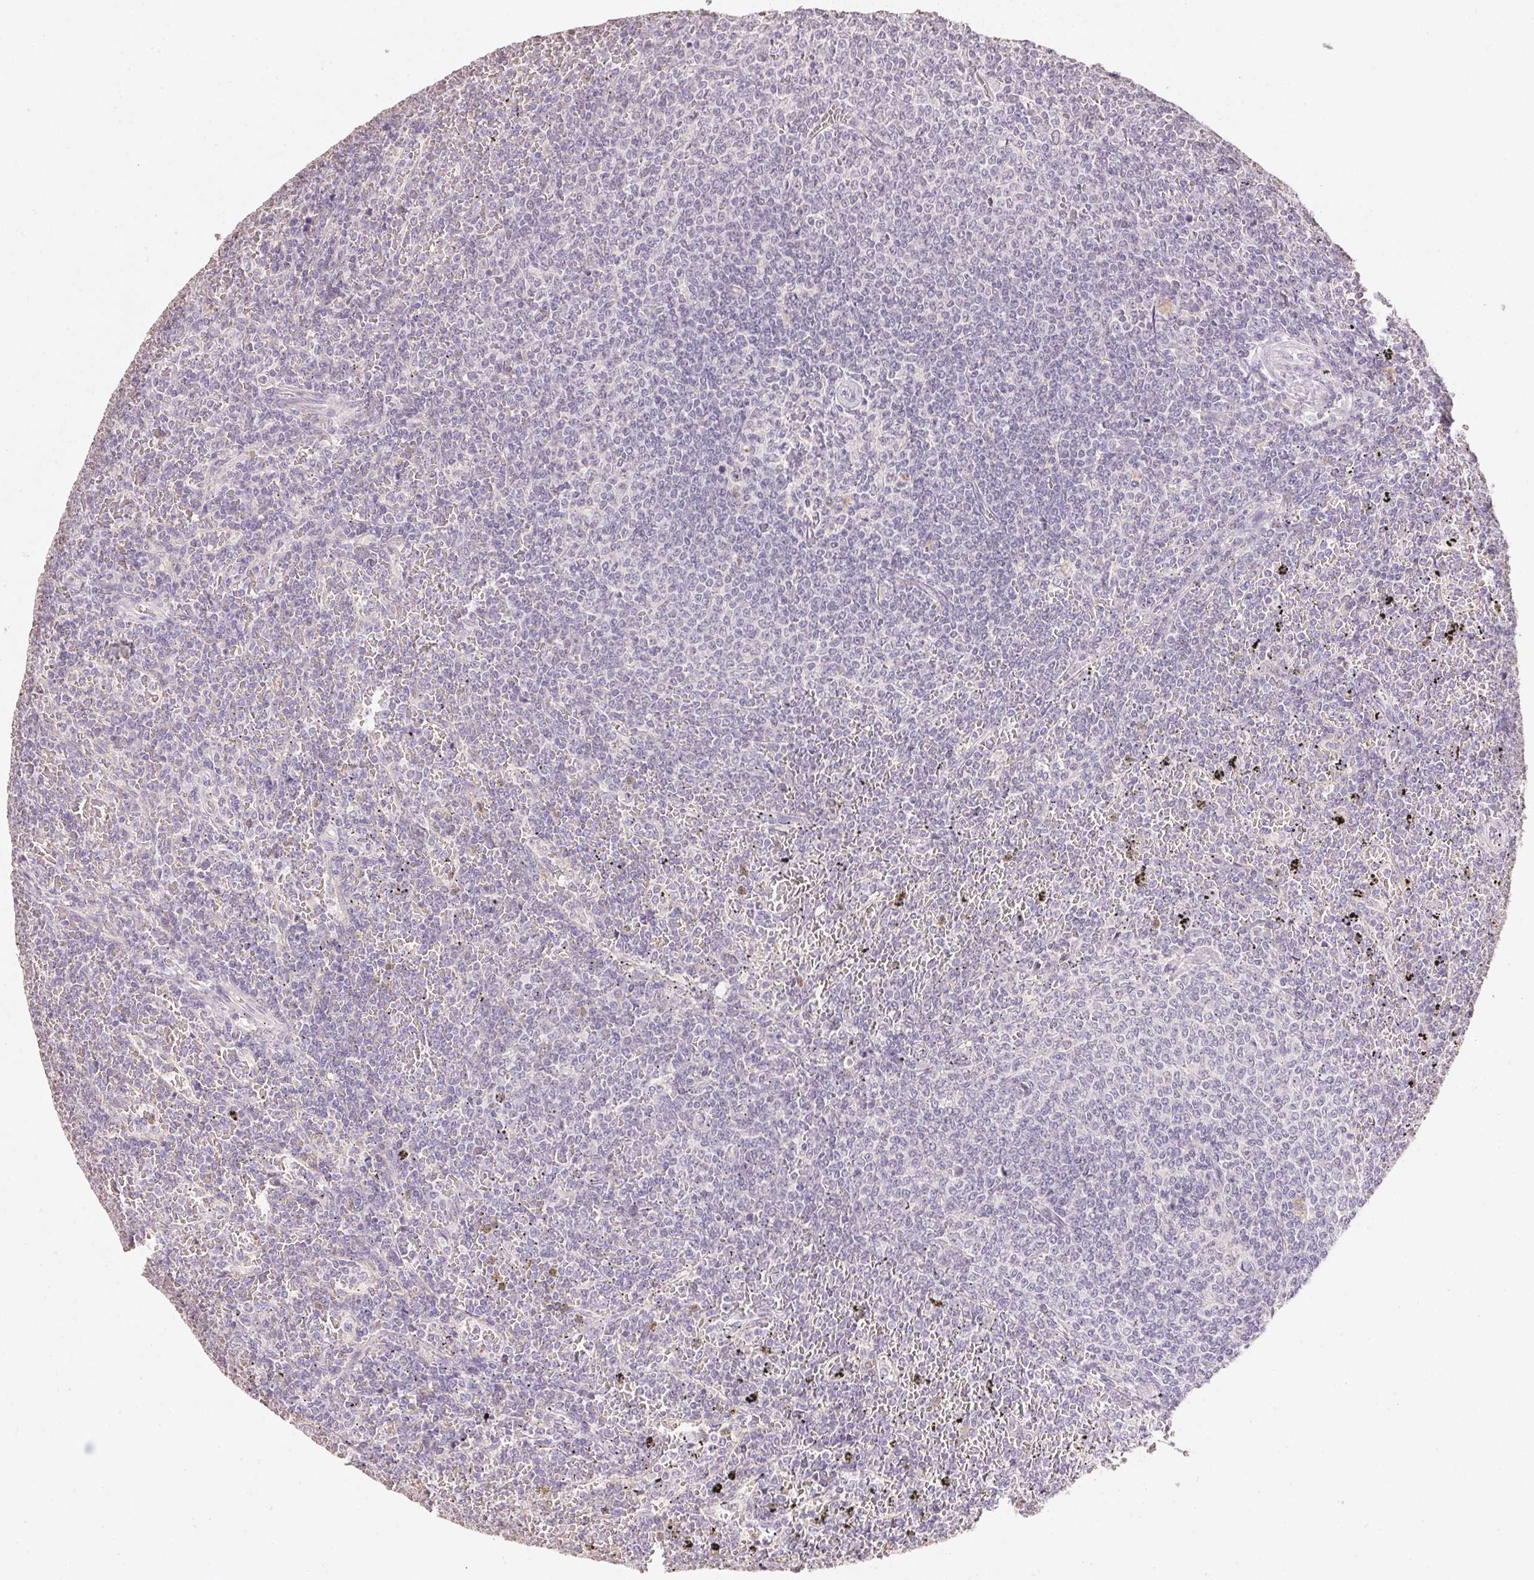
{"staining": {"intensity": "negative", "quantity": "none", "location": "none"}, "tissue": "lymphoma", "cell_type": "Tumor cells", "image_type": "cancer", "snomed": [{"axis": "morphology", "description": "Malignant lymphoma, non-Hodgkin's type, Low grade"}, {"axis": "topography", "description": "Spleen"}], "caption": "This is an IHC histopathology image of low-grade malignant lymphoma, non-Hodgkin's type. There is no positivity in tumor cells.", "gene": "DHCR24", "patient": {"sex": "female", "age": 77}}